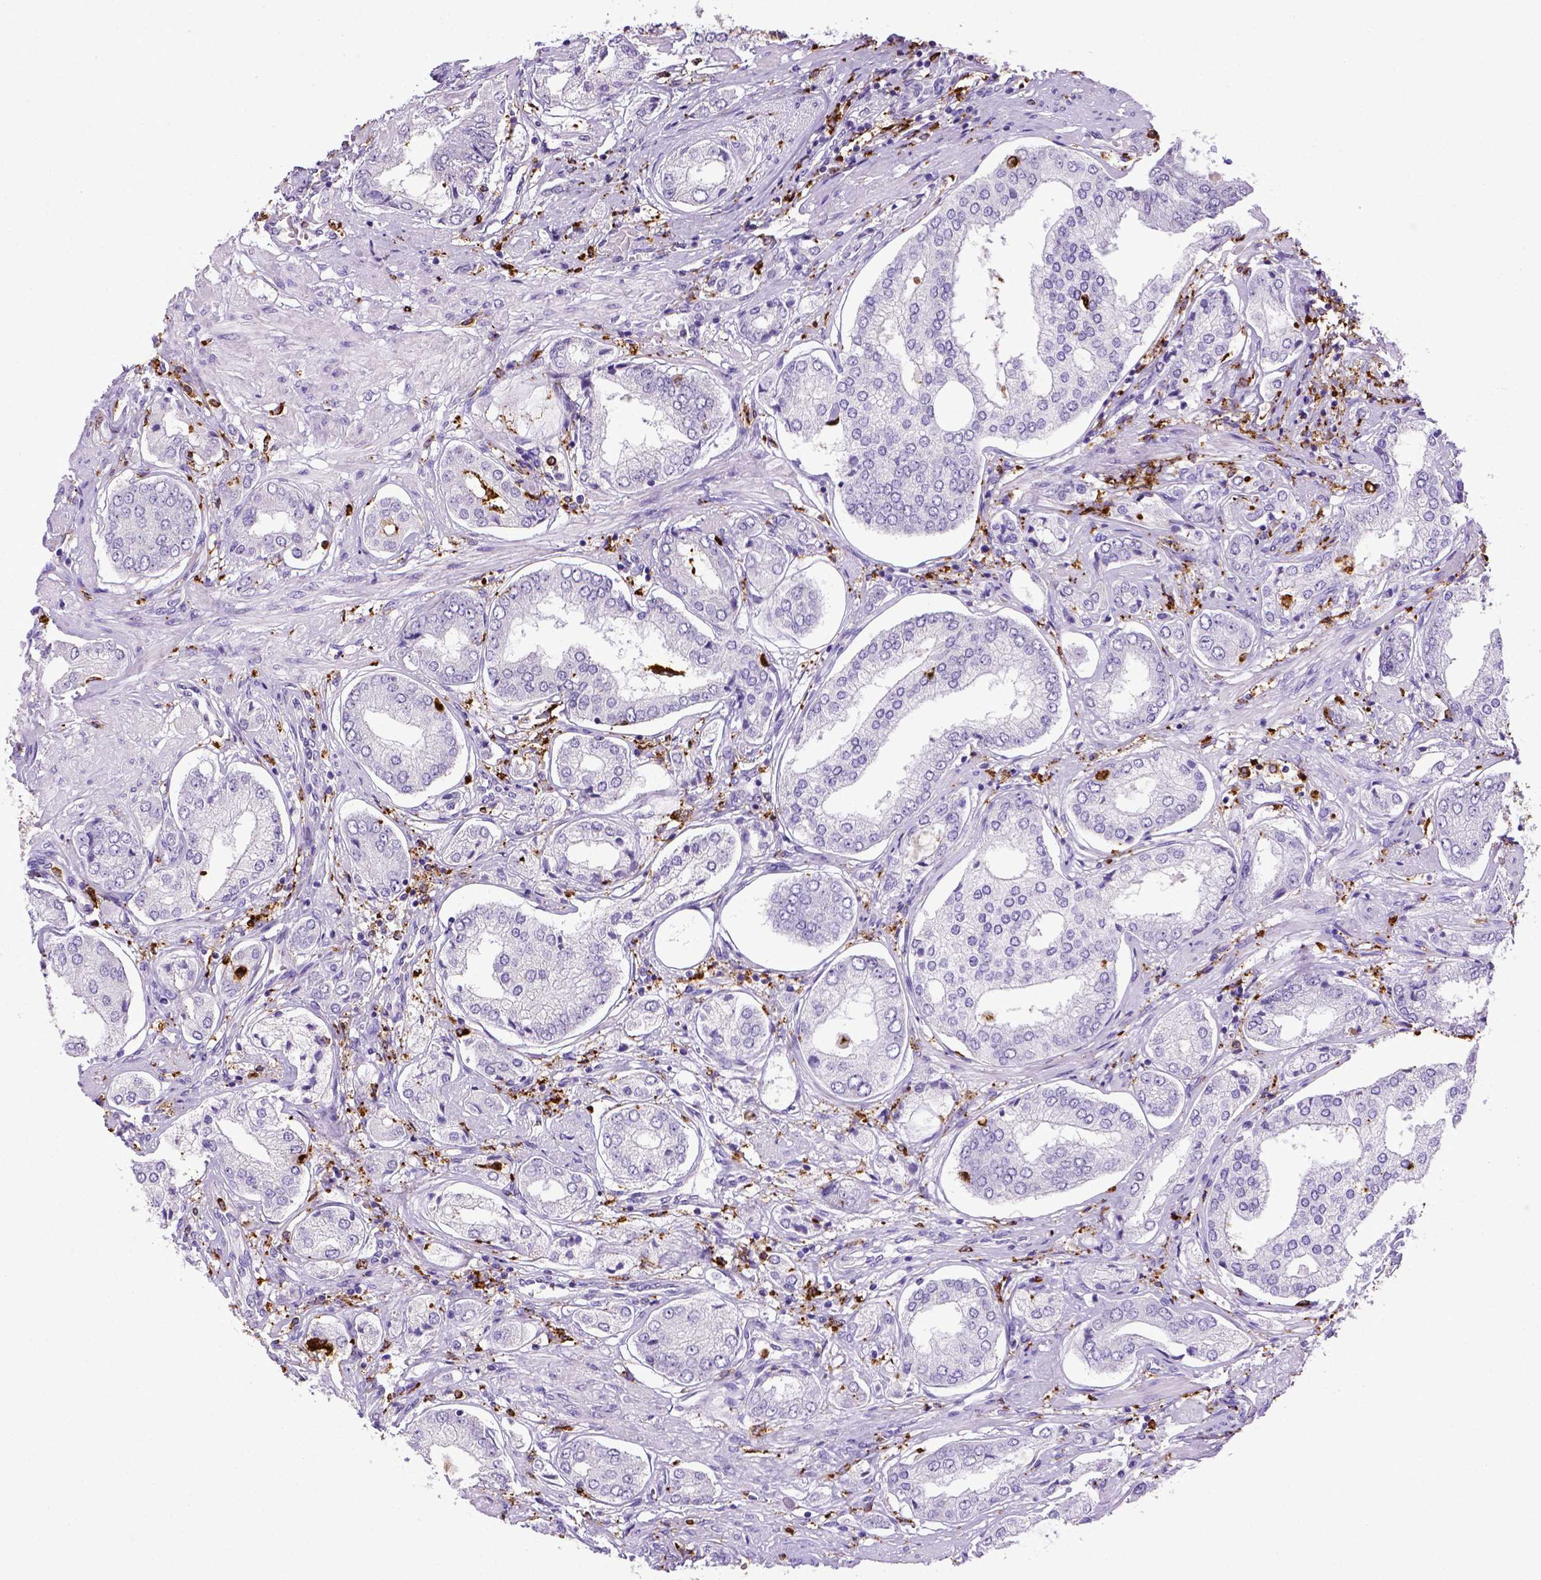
{"staining": {"intensity": "negative", "quantity": "none", "location": "none"}, "tissue": "prostate cancer", "cell_type": "Tumor cells", "image_type": "cancer", "snomed": [{"axis": "morphology", "description": "Adenocarcinoma, NOS"}, {"axis": "topography", "description": "Prostate"}], "caption": "IHC of prostate adenocarcinoma displays no positivity in tumor cells.", "gene": "CD68", "patient": {"sex": "male", "age": 63}}